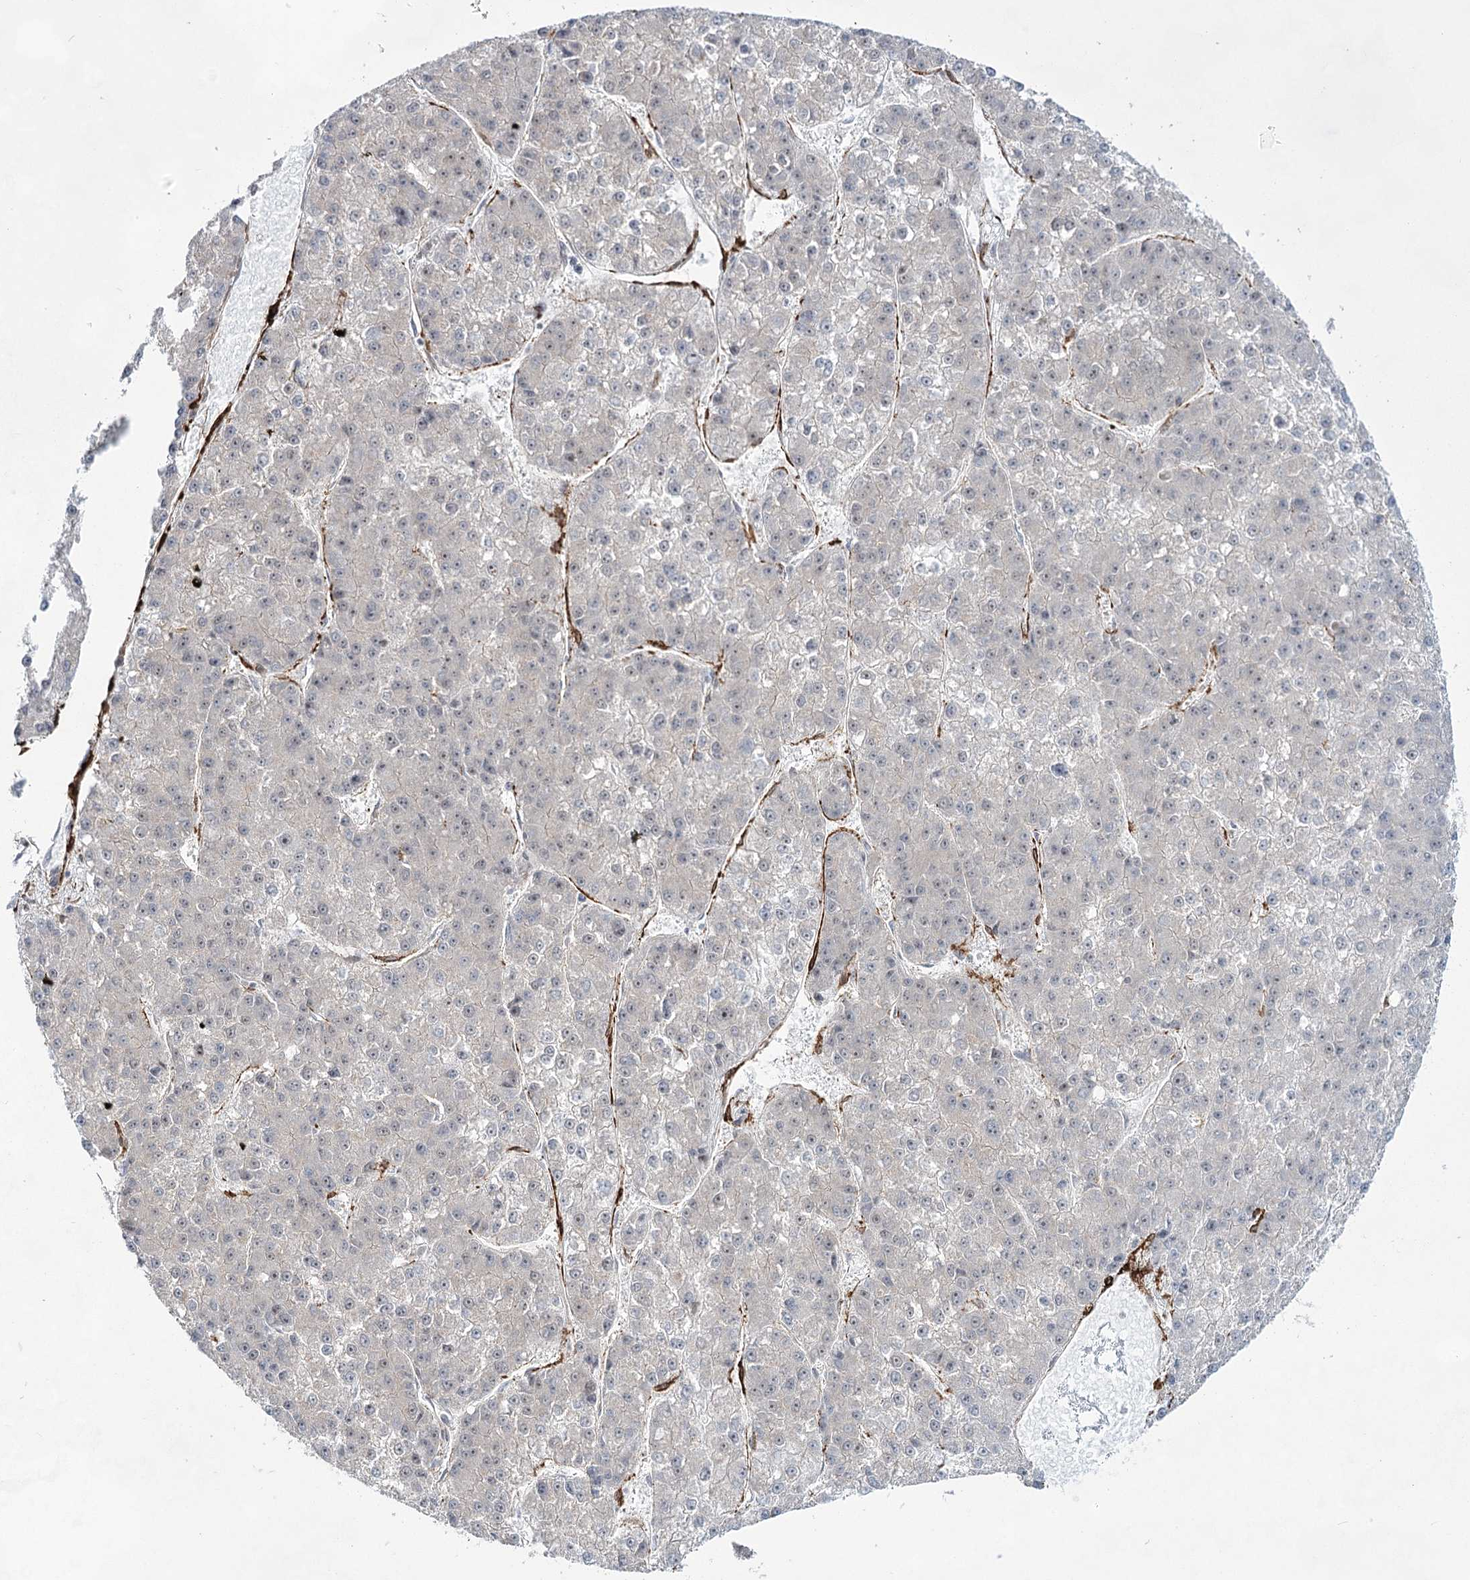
{"staining": {"intensity": "negative", "quantity": "none", "location": "none"}, "tissue": "liver cancer", "cell_type": "Tumor cells", "image_type": "cancer", "snomed": [{"axis": "morphology", "description": "Carcinoma, Hepatocellular, NOS"}, {"axis": "topography", "description": "Liver"}], "caption": "Tumor cells show no significant positivity in hepatocellular carcinoma (liver).", "gene": "CWF19L1", "patient": {"sex": "female", "age": 73}}